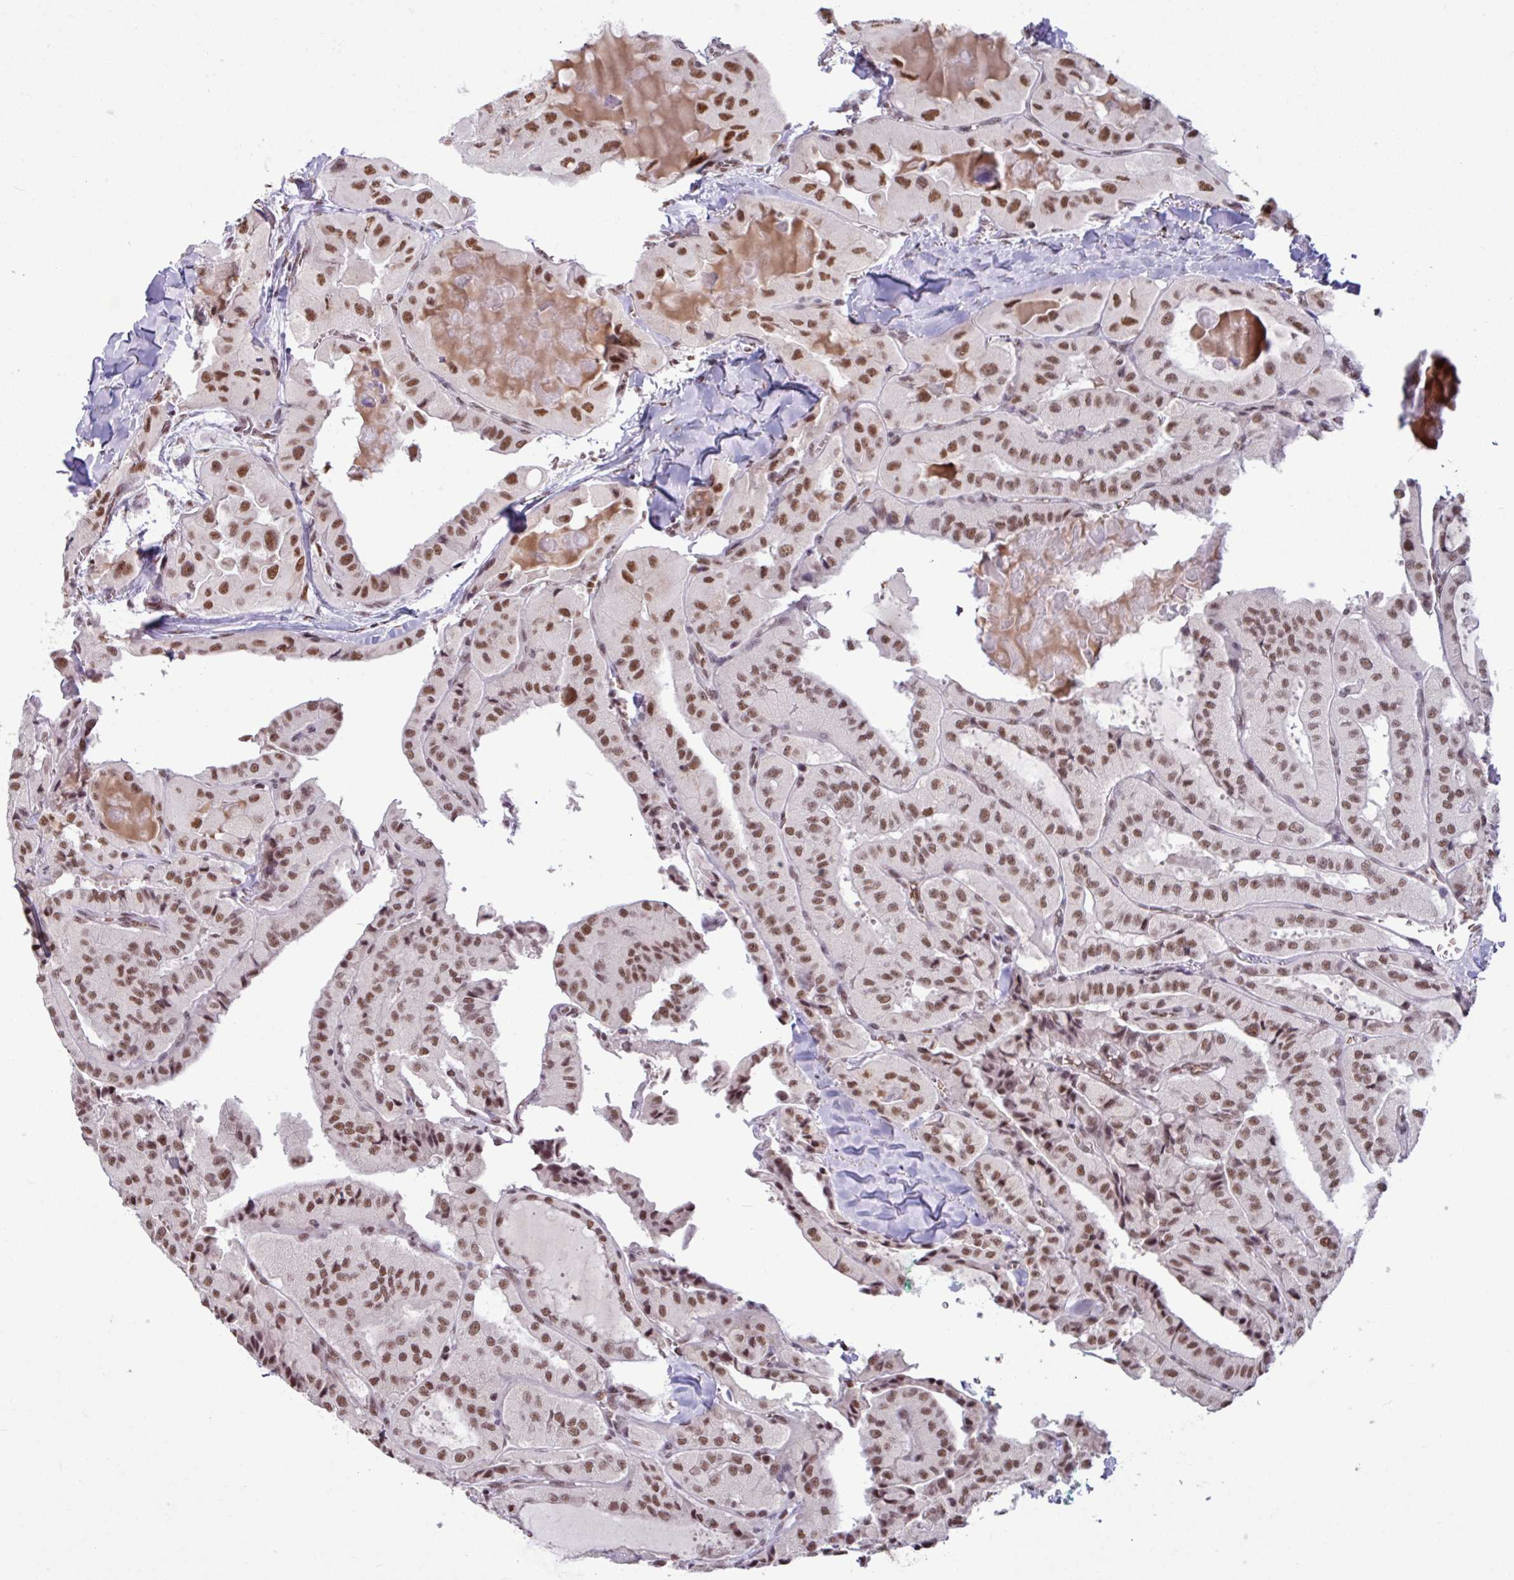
{"staining": {"intensity": "moderate", "quantity": ">75%", "location": "nuclear"}, "tissue": "thyroid cancer", "cell_type": "Tumor cells", "image_type": "cancer", "snomed": [{"axis": "morphology", "description": "Normal tissue, NOS"}, {"axis": "morphology", "description": "Papillary adenocarcinoma, NOS"}, {"axis": "topography", "description": "Thyroid gland"}], "caption": "An IHC image of tumor tissue is shown. Protein staining in brown shows moderate nuclear positivity in thyroid papillary adenocarcinoma within tumor cells. The protein is stained brown, and the nuclei are stained in blue (DAB IHC with brightfield microscopy, high magnification).", "gene": "TDG", "patient": {"sex": "female", "age": 59}}